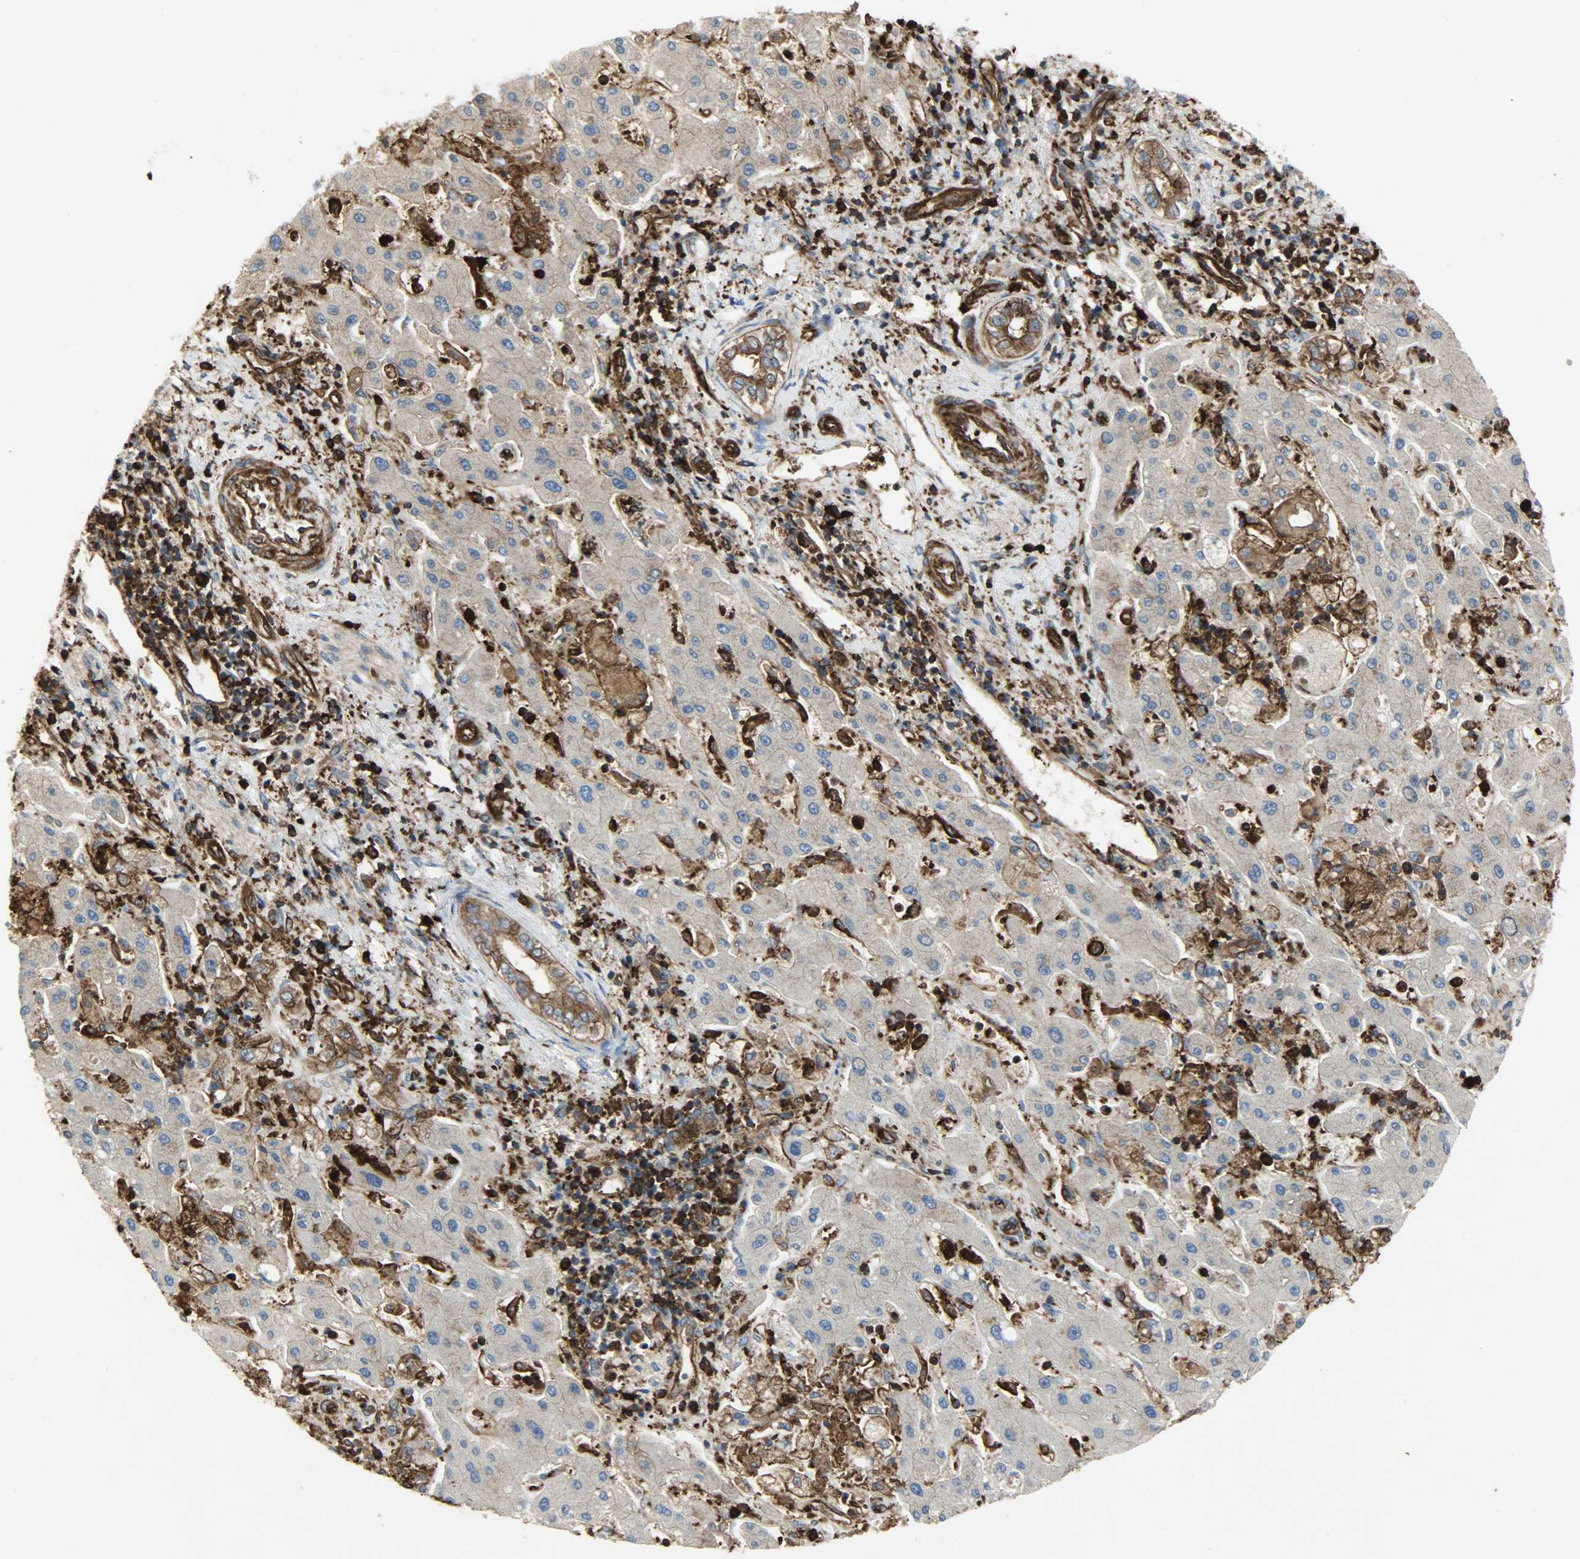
{"staining": {"intensity": "moderate", "quantity": ">75%", "location": "cytoplasmic/membranous"}, "tissue": "liver cancer", "cell_type": "Tumor cells", "image_type": "cancer", "snomed": [{"axis": "morphology", "description": "Cholangiocarcinoma"}, {"axis": "topography", "description": "Liver"}], "caption": "This histopathology image exhibits immunohistochemistry (IHC) staining of cholangiocarcinoma (liver), with medium moderate cytoplasmic/membranous staining in about >75% of tumor cells.", "gene": "VASP", "patient": {"sex": "male", "age": 50}}